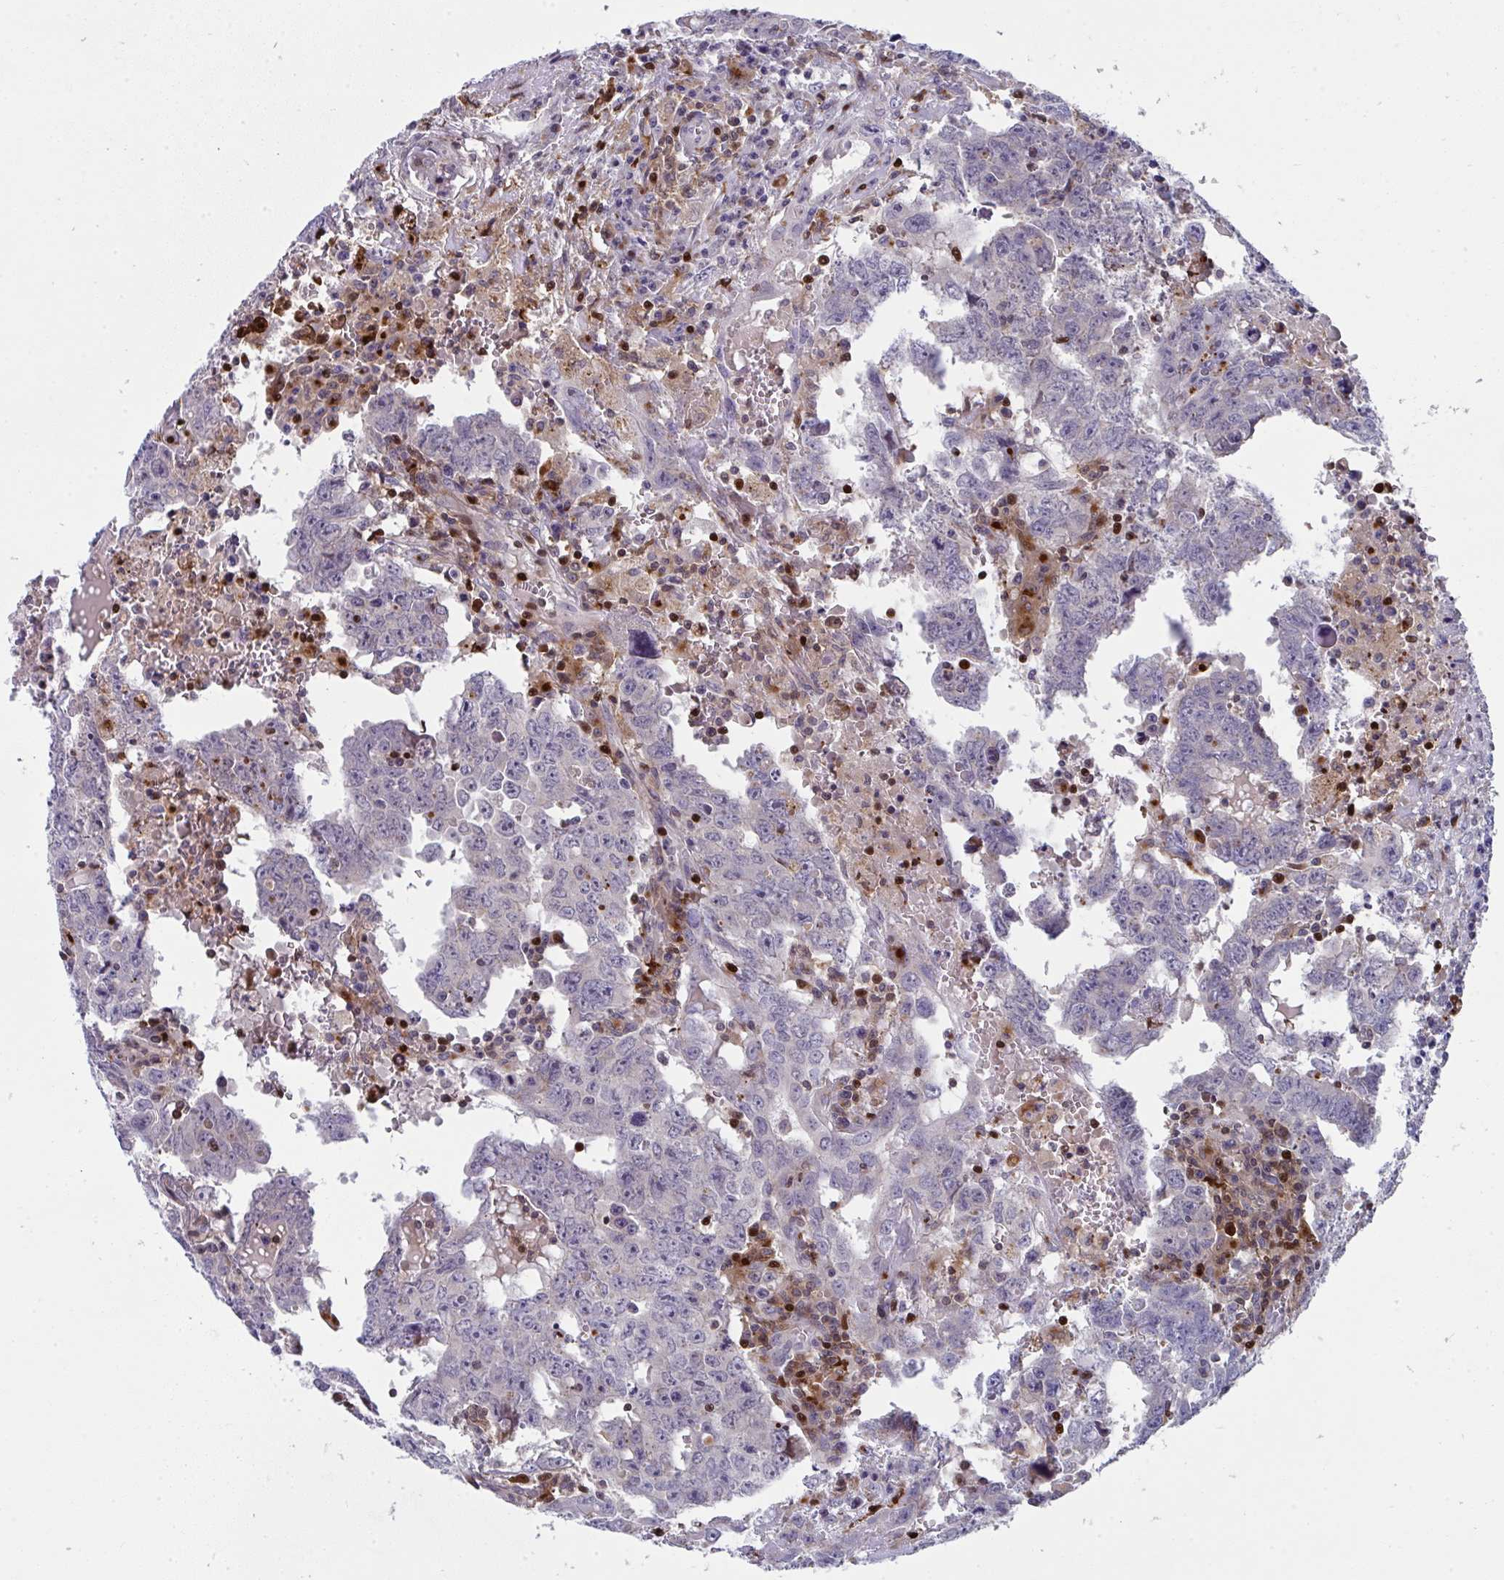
{"staining": {"intensity": "negative", "quantity": "none", "location": "none"}, "tissue": "testis cancer", "cell_type": "Tumor cells", "image_type": "cancer", "snomed": [{"axis": "morphology", "description": "Carcinoma, Embryonal, NOS"}, {"axis": "topography", "description": "Testis"}], "caption": "A micrograph of human testis embryonal carcinoma is negative for staining in tumor cells.", "gene": "AOC2", "patient": {"sex": "male", "age": 22}}